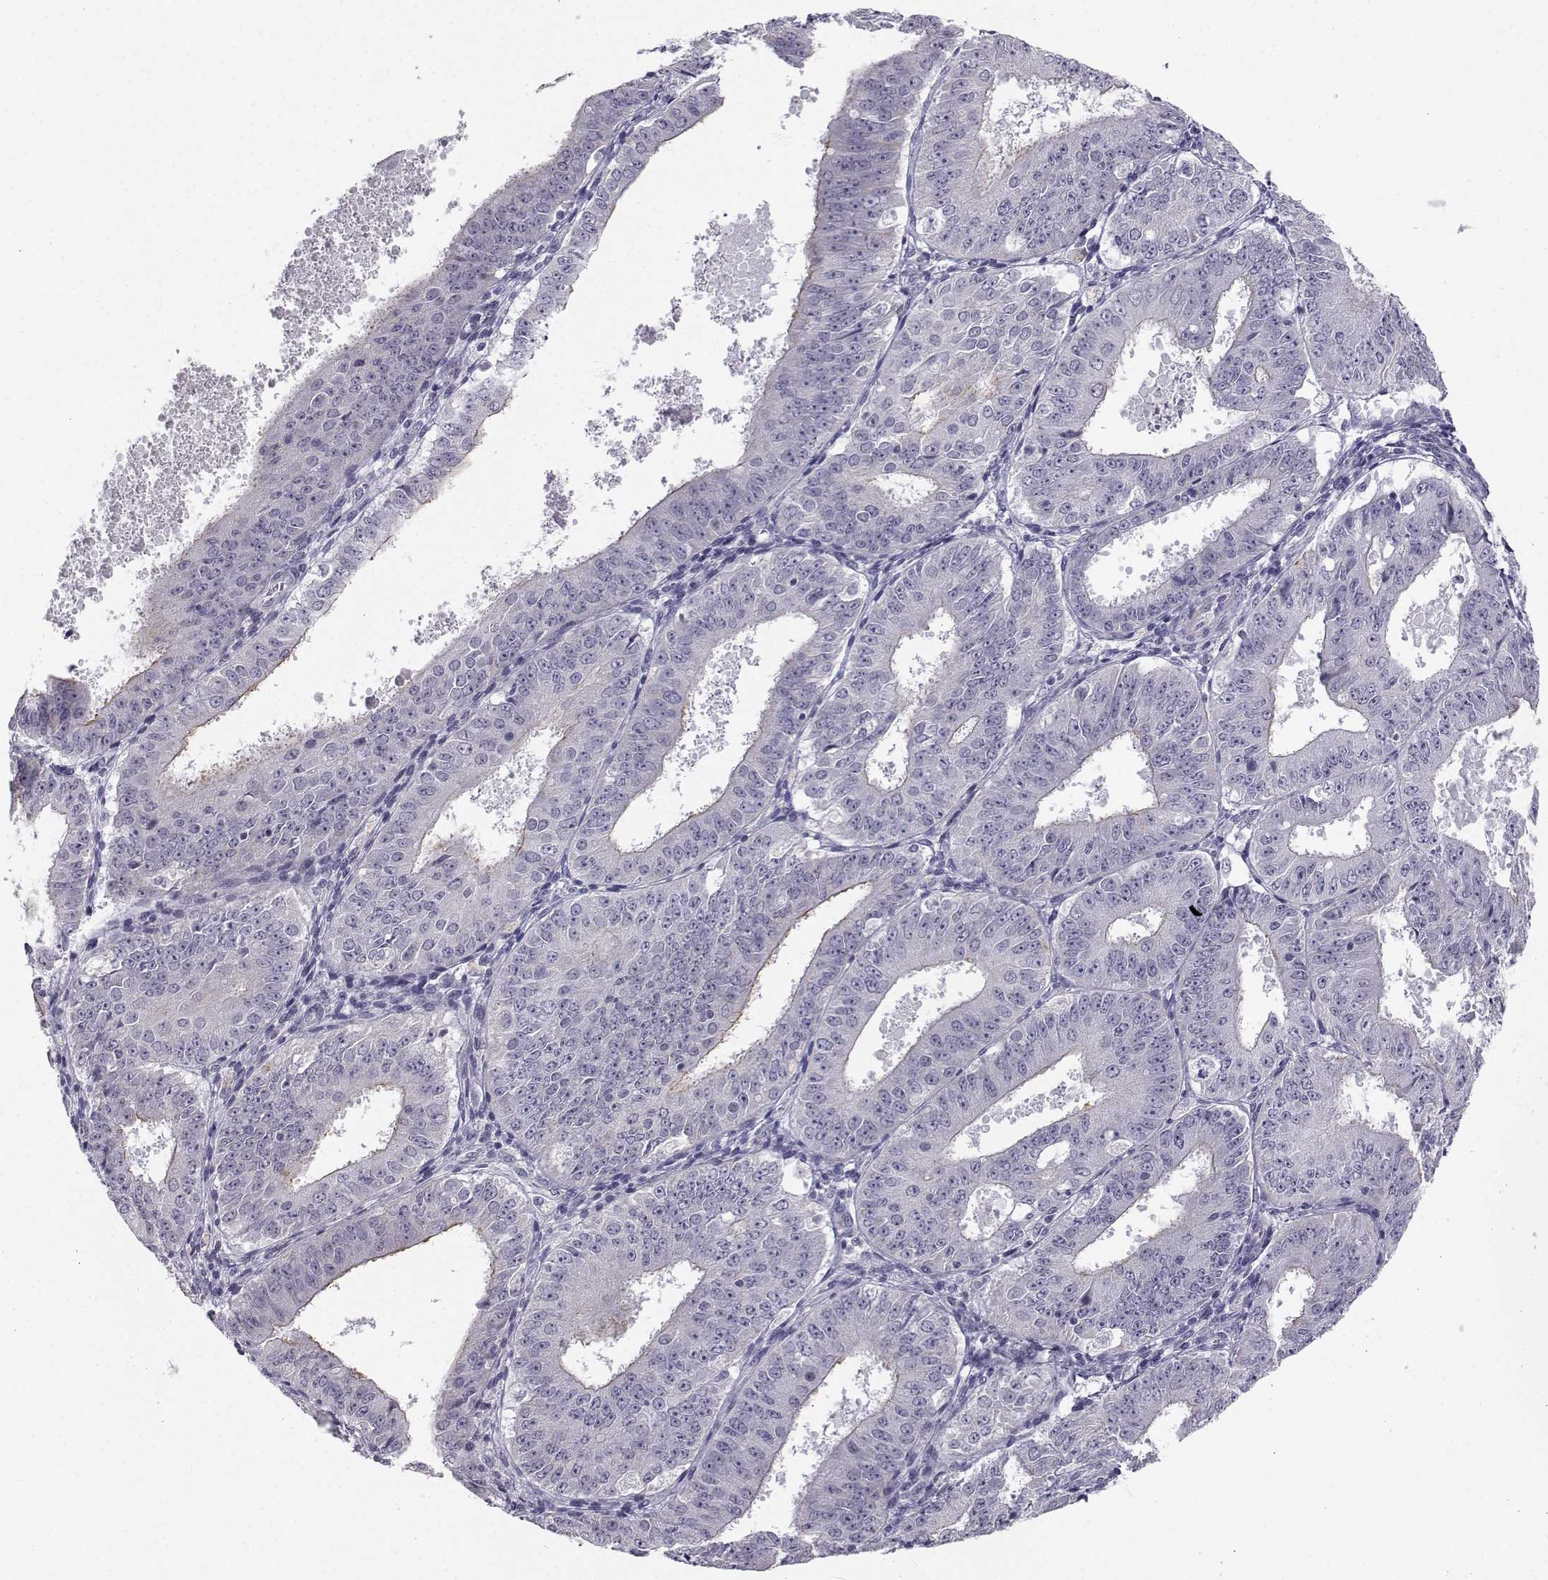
{"staining": {"intensity": "weak", "quantity": "<25%", "location": "cytoplasmic/membranous"}, "tissue": "ovarian cancer", "cell_type": "Tumor cells", "image_type": "cancer", "snomed": [{"axis": "morphology", "description": "Carcinoma, endometroid"}, {"axis": "topography", "description": "Ovary"}], "caption": "Immunohistochemical staining of human ovarian cancer reveals no significant staining in tumor cells.", "gene": "ZNF185", "patient": {"sex": "female", "age": 42}}